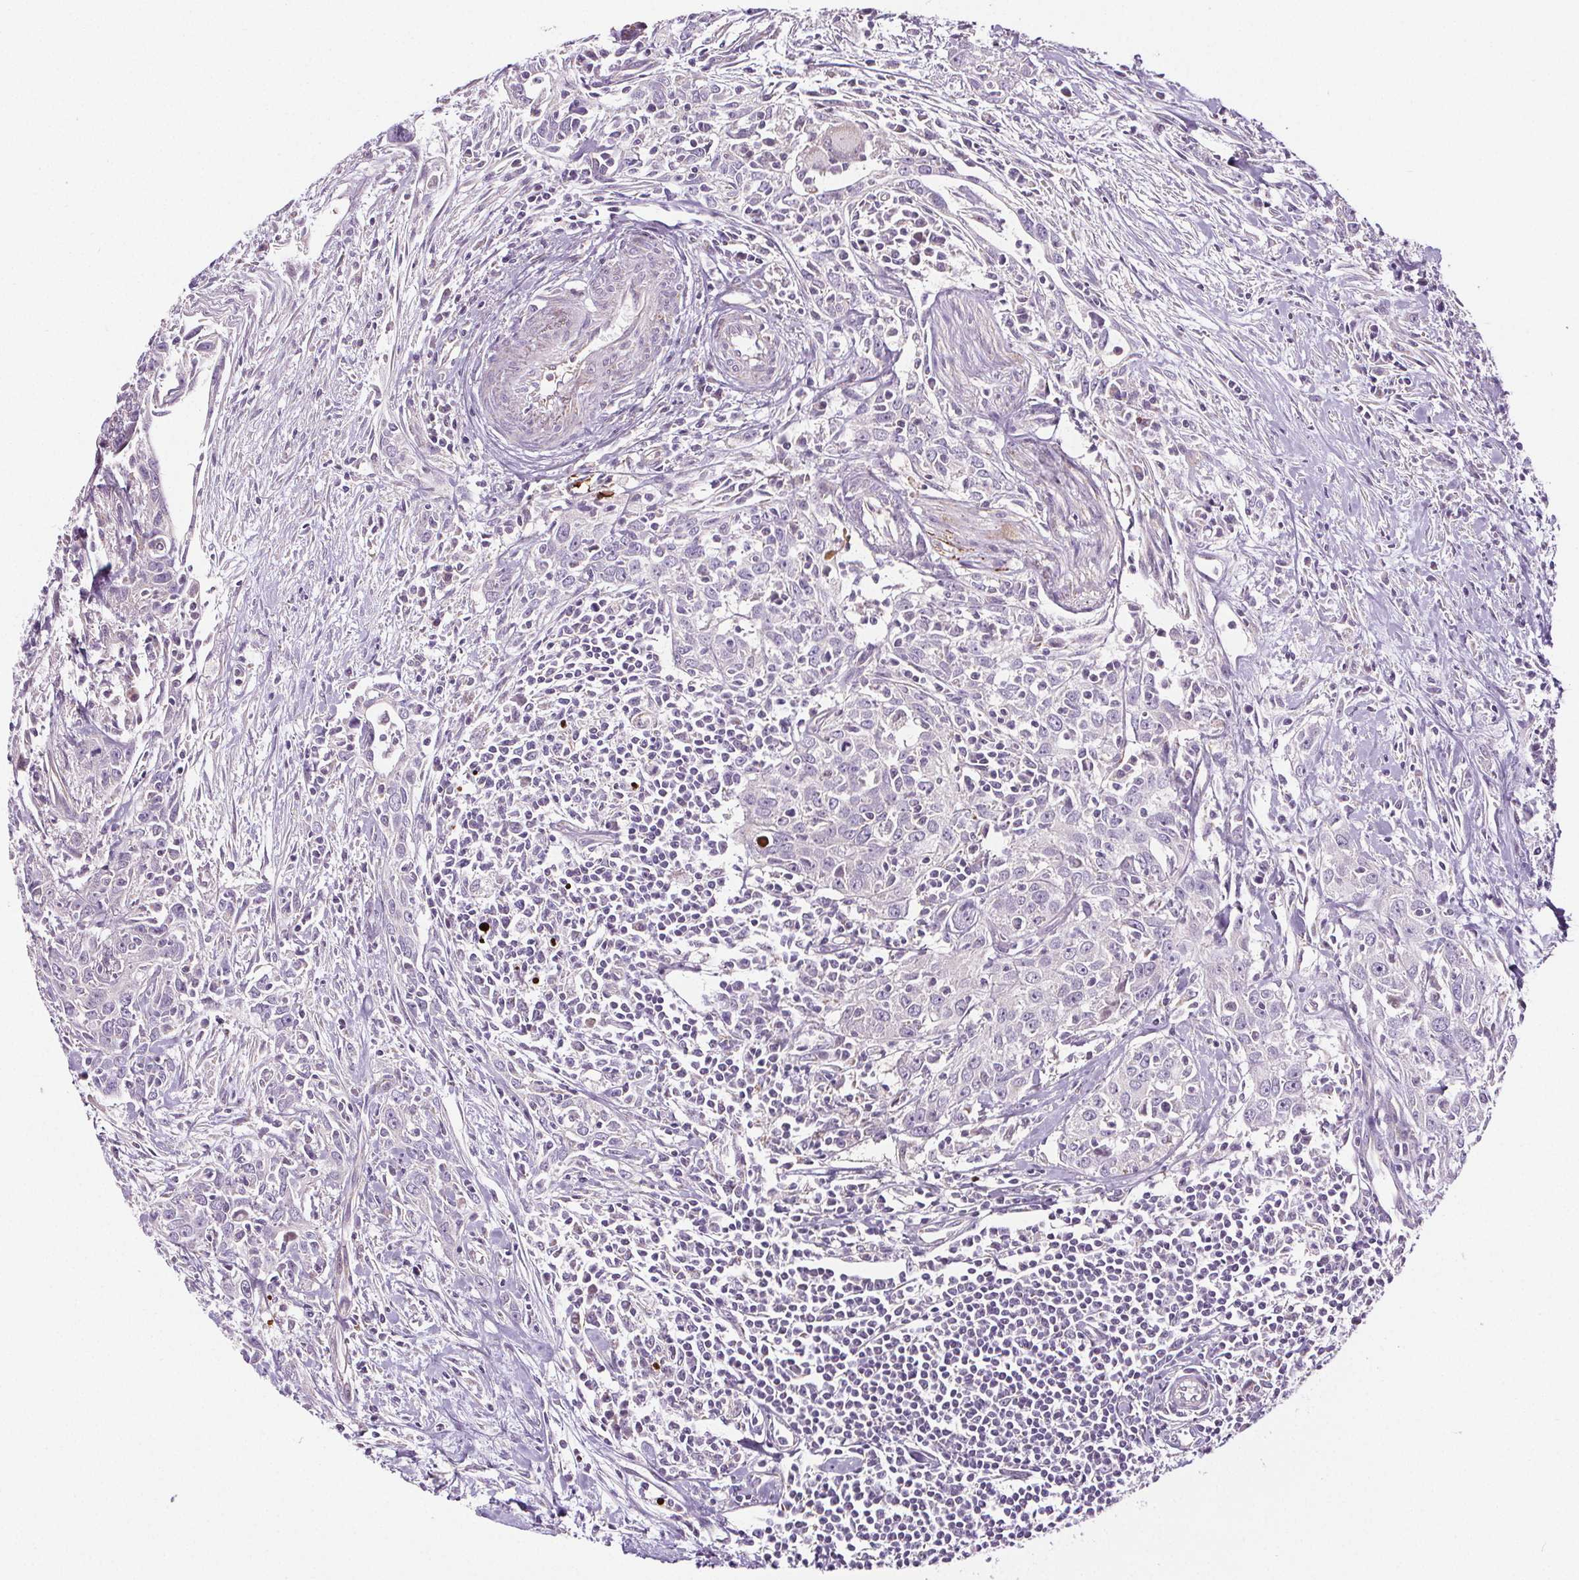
{"staining": {"intensity": "negative", "quantity": "none", "location": "none"}, "tissue": "urothelial cancer", "cell_type": "Tumor cells", "image_type": "cancer", "snomed": [{"axis": "morphology", "description": "Urothelial carcinoma, High grade"}, {"axis": "topography", "description": "Urinary bladder"}], "caption": "Urothelial cancer stained for a protein using IHC demonstrates no positivity tumor cells.", "gene": "SUCLA2", "patient": {"sex": "male", "age": 83}}